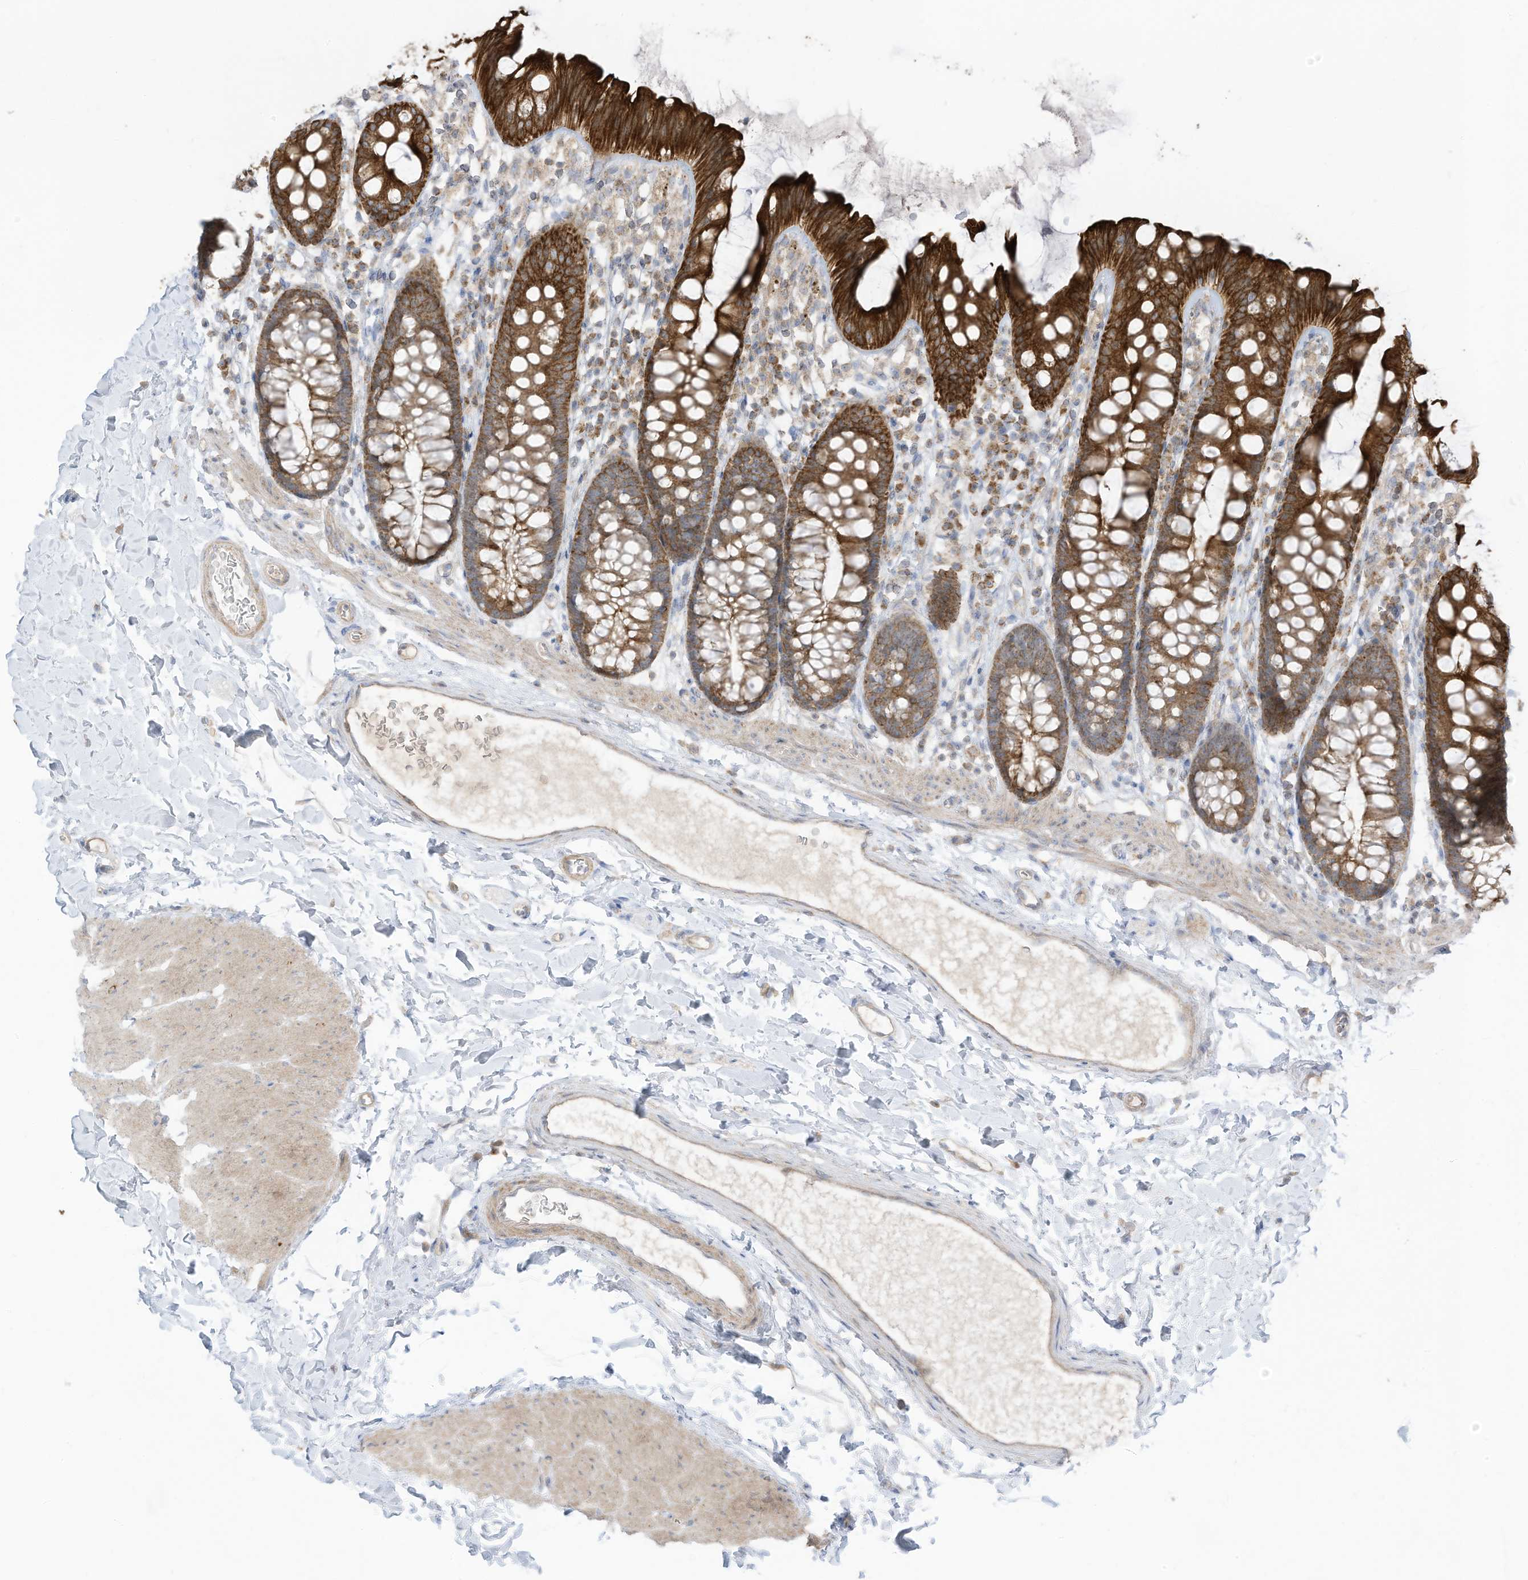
{"staining": {"intensity": "moderate", "quantity": ">75%", "location": "cytoplasmic/membranous"}, "tissue": "colon", "cell_type": "Endothelial cells", "image_type": "normal", "snomed": [{"axis": "morphology", "description": "Normal tissue, NOS"}, {"axis": "topography", "description": "Colon"}], "caption": "This image shows IHC staining of benign colon, with medium moderate cytoplasmic/membranous expression in approximately >75% of endothelial cells.", "gene": "CGAS", "patient": {"sex": "female", "age": 62}}